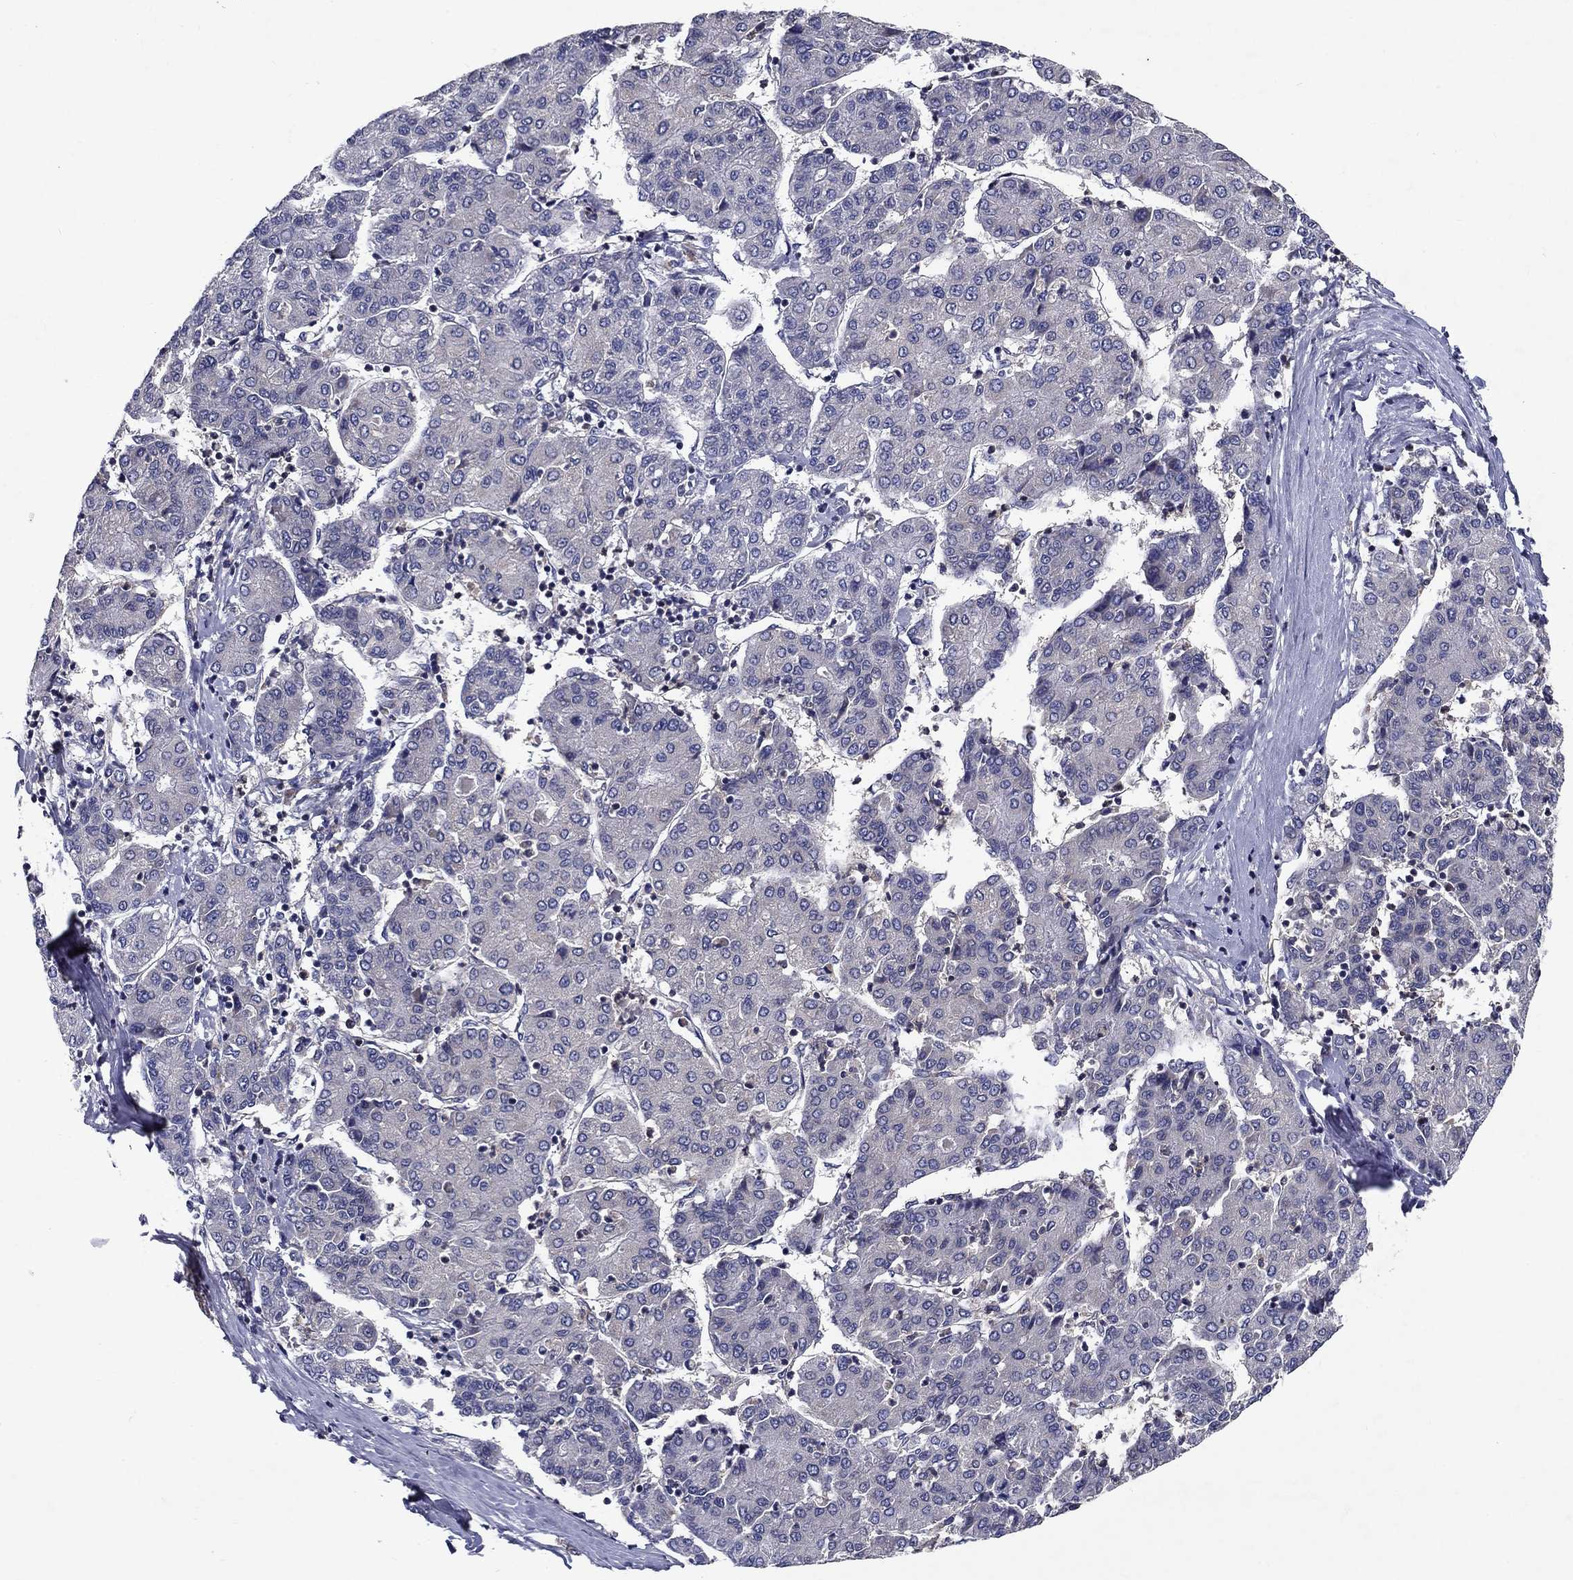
{"staining": {"intensity": "negative", "quantity": "none", "location": "none"}, "tissue": "liver cancer", "cell_type": "Tumor cells", "image_type": "cancer", "snomed": [{"axis": "morphology", "description": "Carcinoma, Hepatocellular, NOS"}, {"axis": "topography", "description": "Liver"}], "caption": "Immunohistochemistry image of liver cancer stained for a protein (brown), which demonstrates no positivity in tumor cells. (DAB (3,3'-diaminobenzidine) immunohistochemistry (IHC), high magnification).", "gene": "GLTP", "patient": {"sex": "male", "age": 65}}